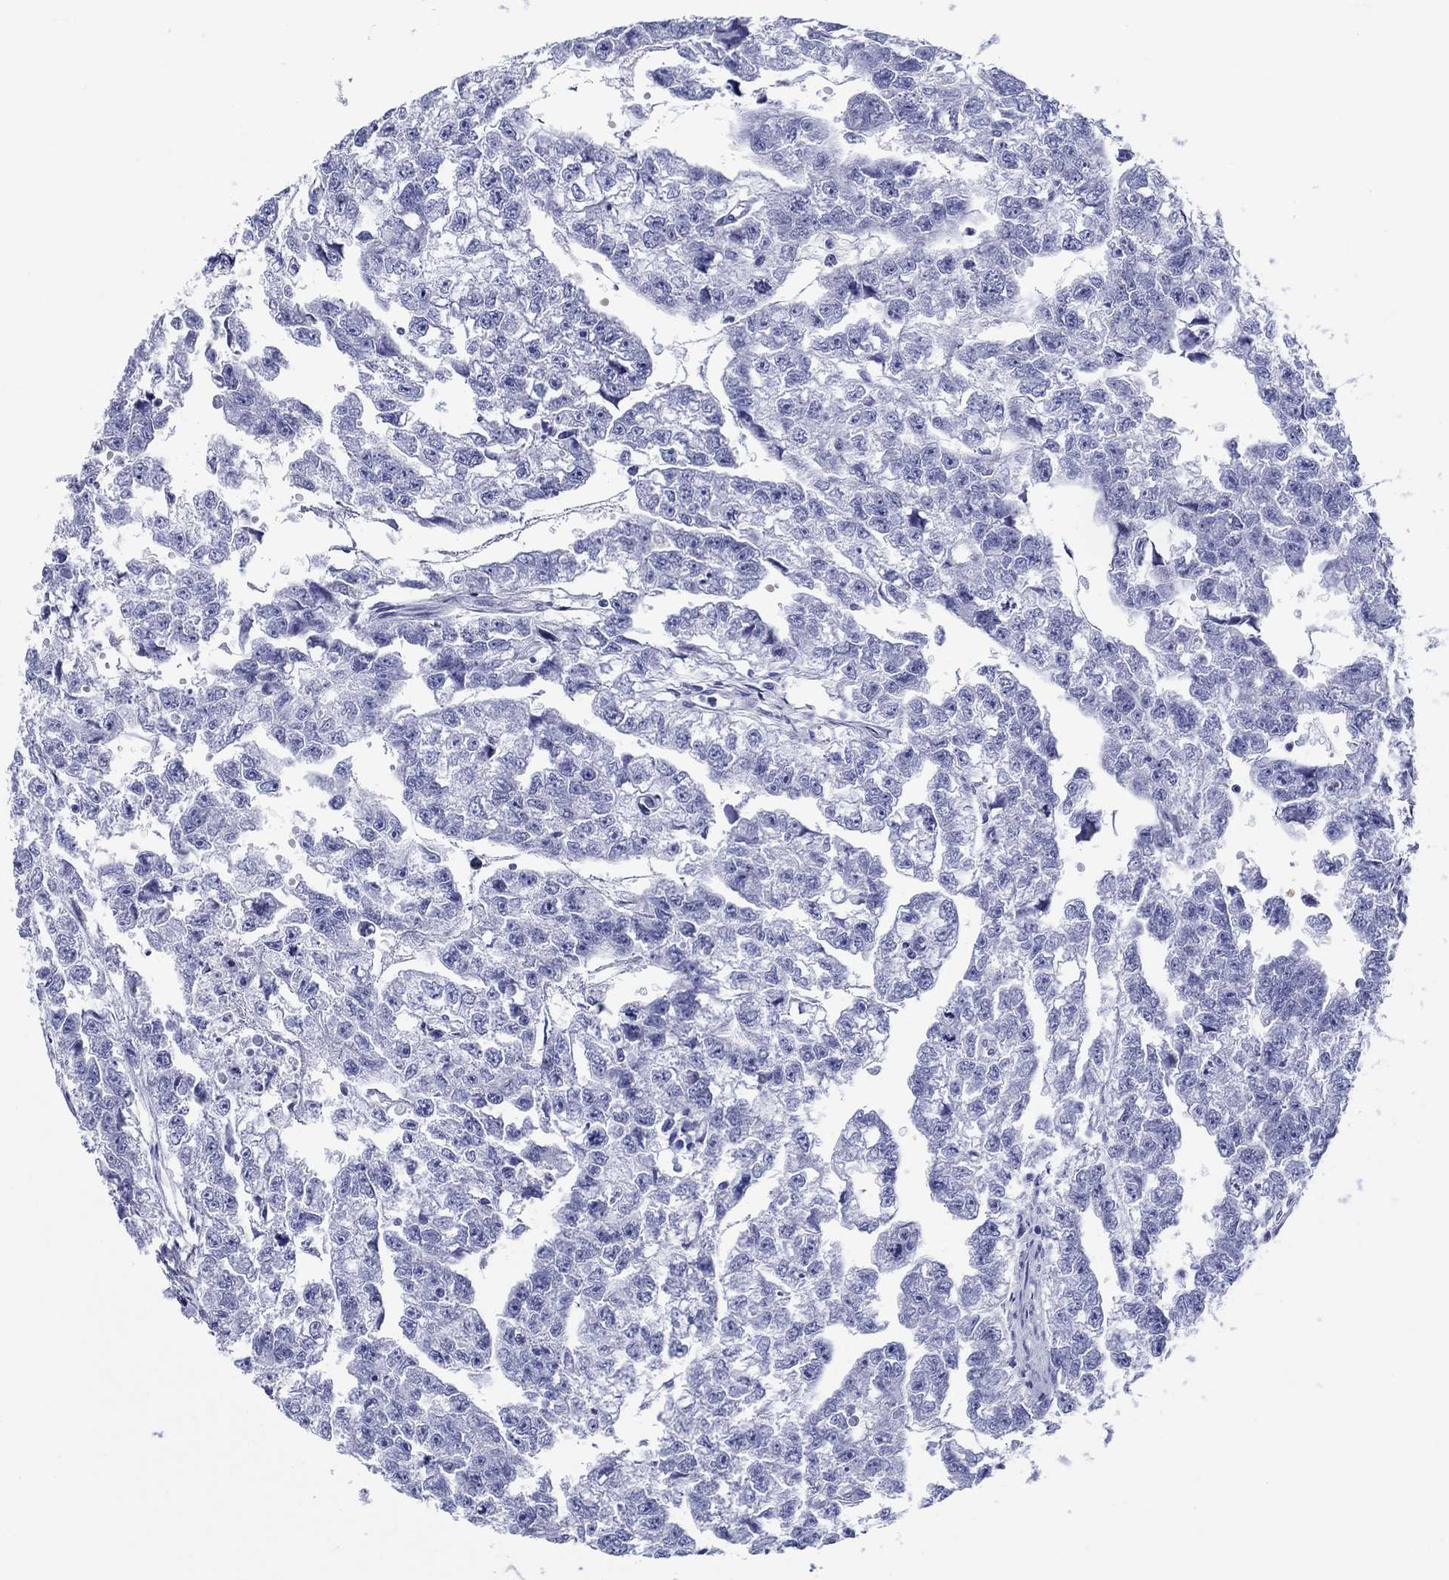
{"staining": {"intensity": "negative", "quantity": "none", "location": "none"}, "tissue": "testis cancer", "cell_type": "Tumor cells", "image_type": "cancer", "snomed": [{"axis": "morphology", "description": "Carcinoma, Embryonal, NOS"}, {"axis": "morphology", "description": "Teratoma, malignant, NOS"}, {"axis": "topography", "description": "Testis"}], "caption": "Photomicrograph shows no protein staining in tumor cells of testis cancer (embryonal carcinoma) tissue.", "gene": "H1-1", "patient": {"sex": "male", "age": 44}}